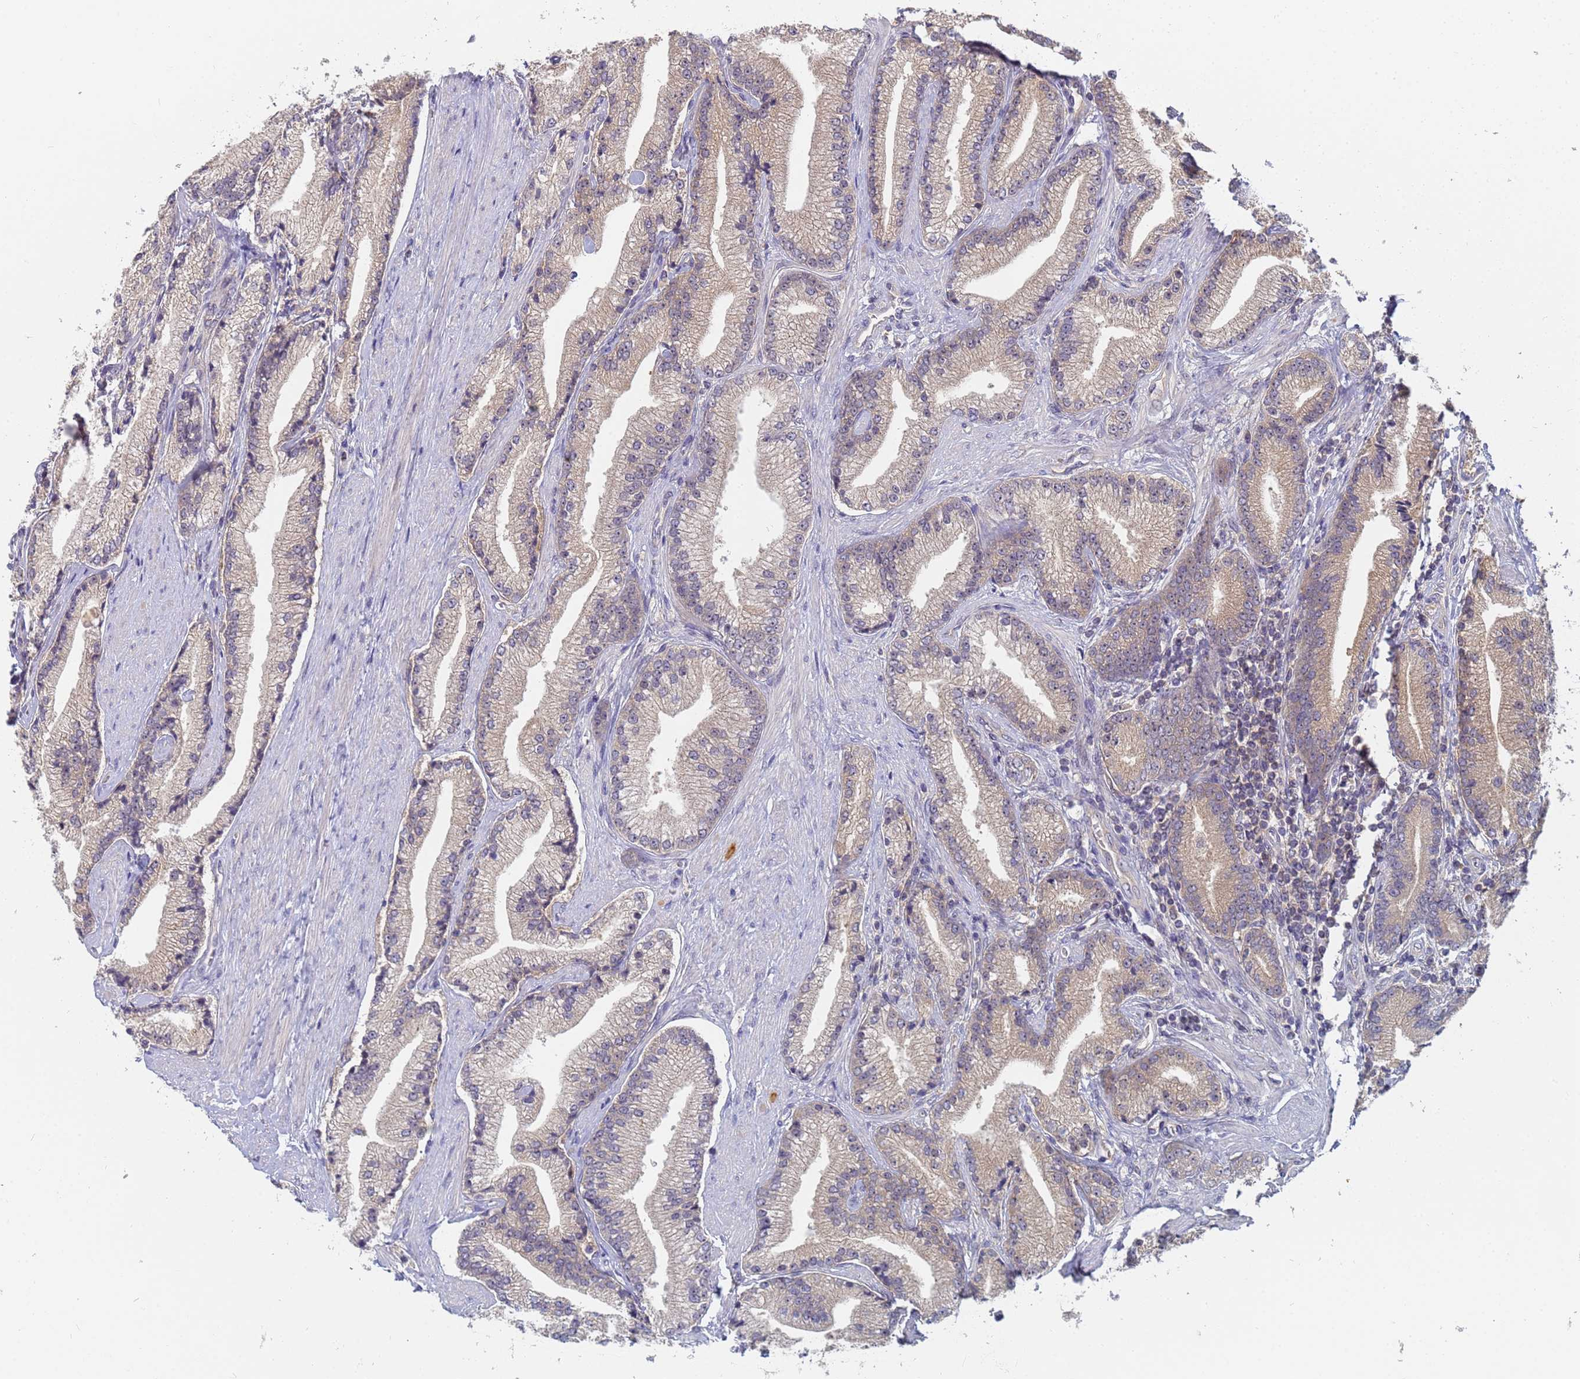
{"staining": {"intensity": "weak", "quantity": "25%-75%", "location": "cytoplasmic/membranous"}, "tissue": "prostate cancer", "cell_type": "Tumor cells", "image_type": "cancer", "snomed": [{"axis": "morphology", "description": "Adenocarcinoma, High grade"}, {"axis": "topography", "description": "Prostate"}], "caption": "This is an image of immunohistochemistry staining of prostate cancer (adenocarcinoma (high-grade)), which shows weak positivity in the cytoplasmic/membranous of tumor cells.", "gene": "SHARPIN", "patient": {"sex": "male", "age": 67}}